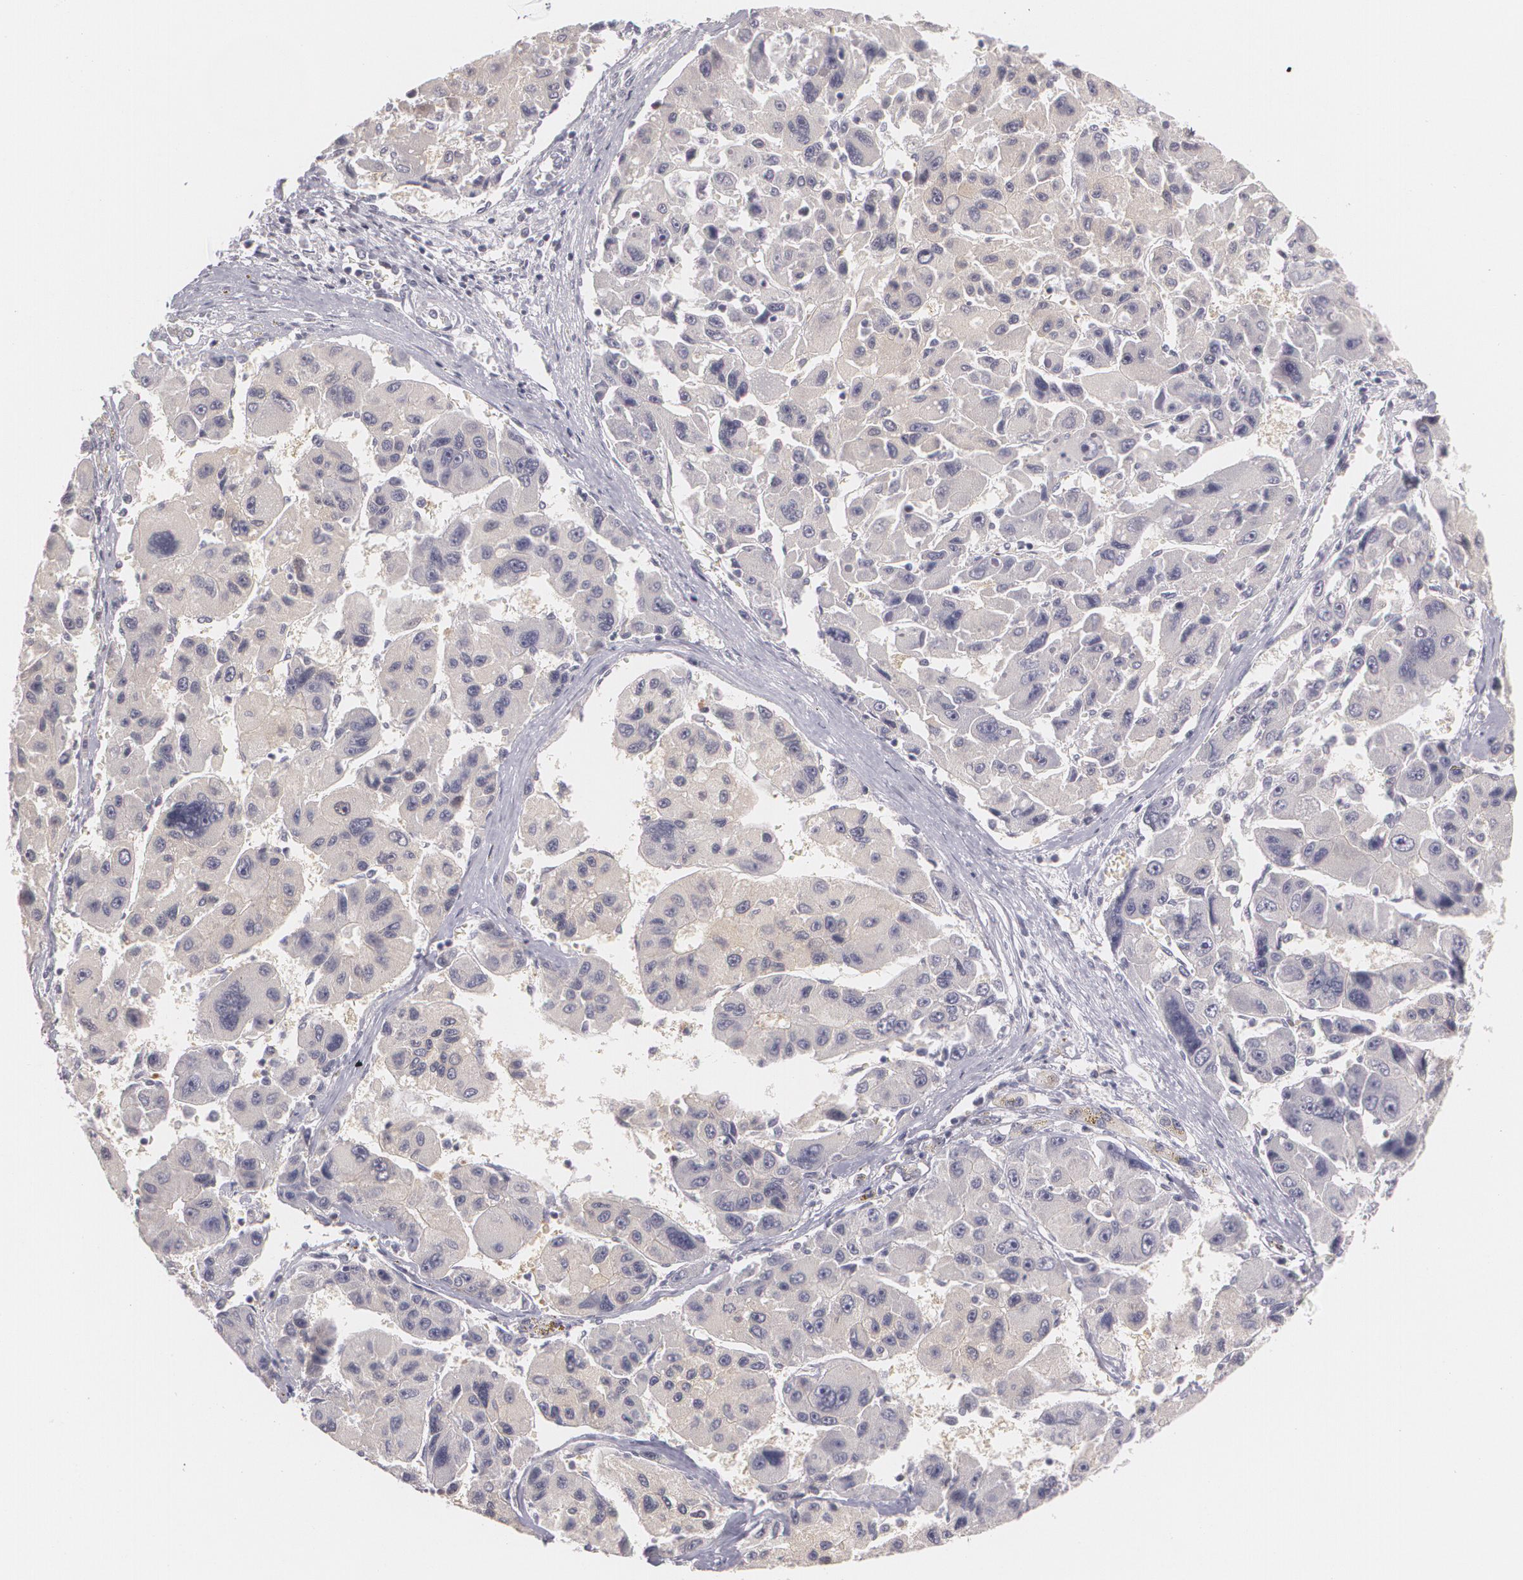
{"staining": {"intensity": "negative", "quantity": "none", "location": "none"}, "tissue": "liver cancer", "cell_type": "Tumor cells", "image_type": "cancer", "snomed": [{"axis": "morphology", "description": "Carcinoma, Hepatocellular, NOS"}, {"axis": "topography", "description": "Liver"}], "caption": "A high-resolution micrograph shows IHC staining of liver hepatocellular carcinoma, which reveals no significant expression in tumor cells.", "gene": "ZBTB16", "patient": {"sex": "male", "age": 64}}